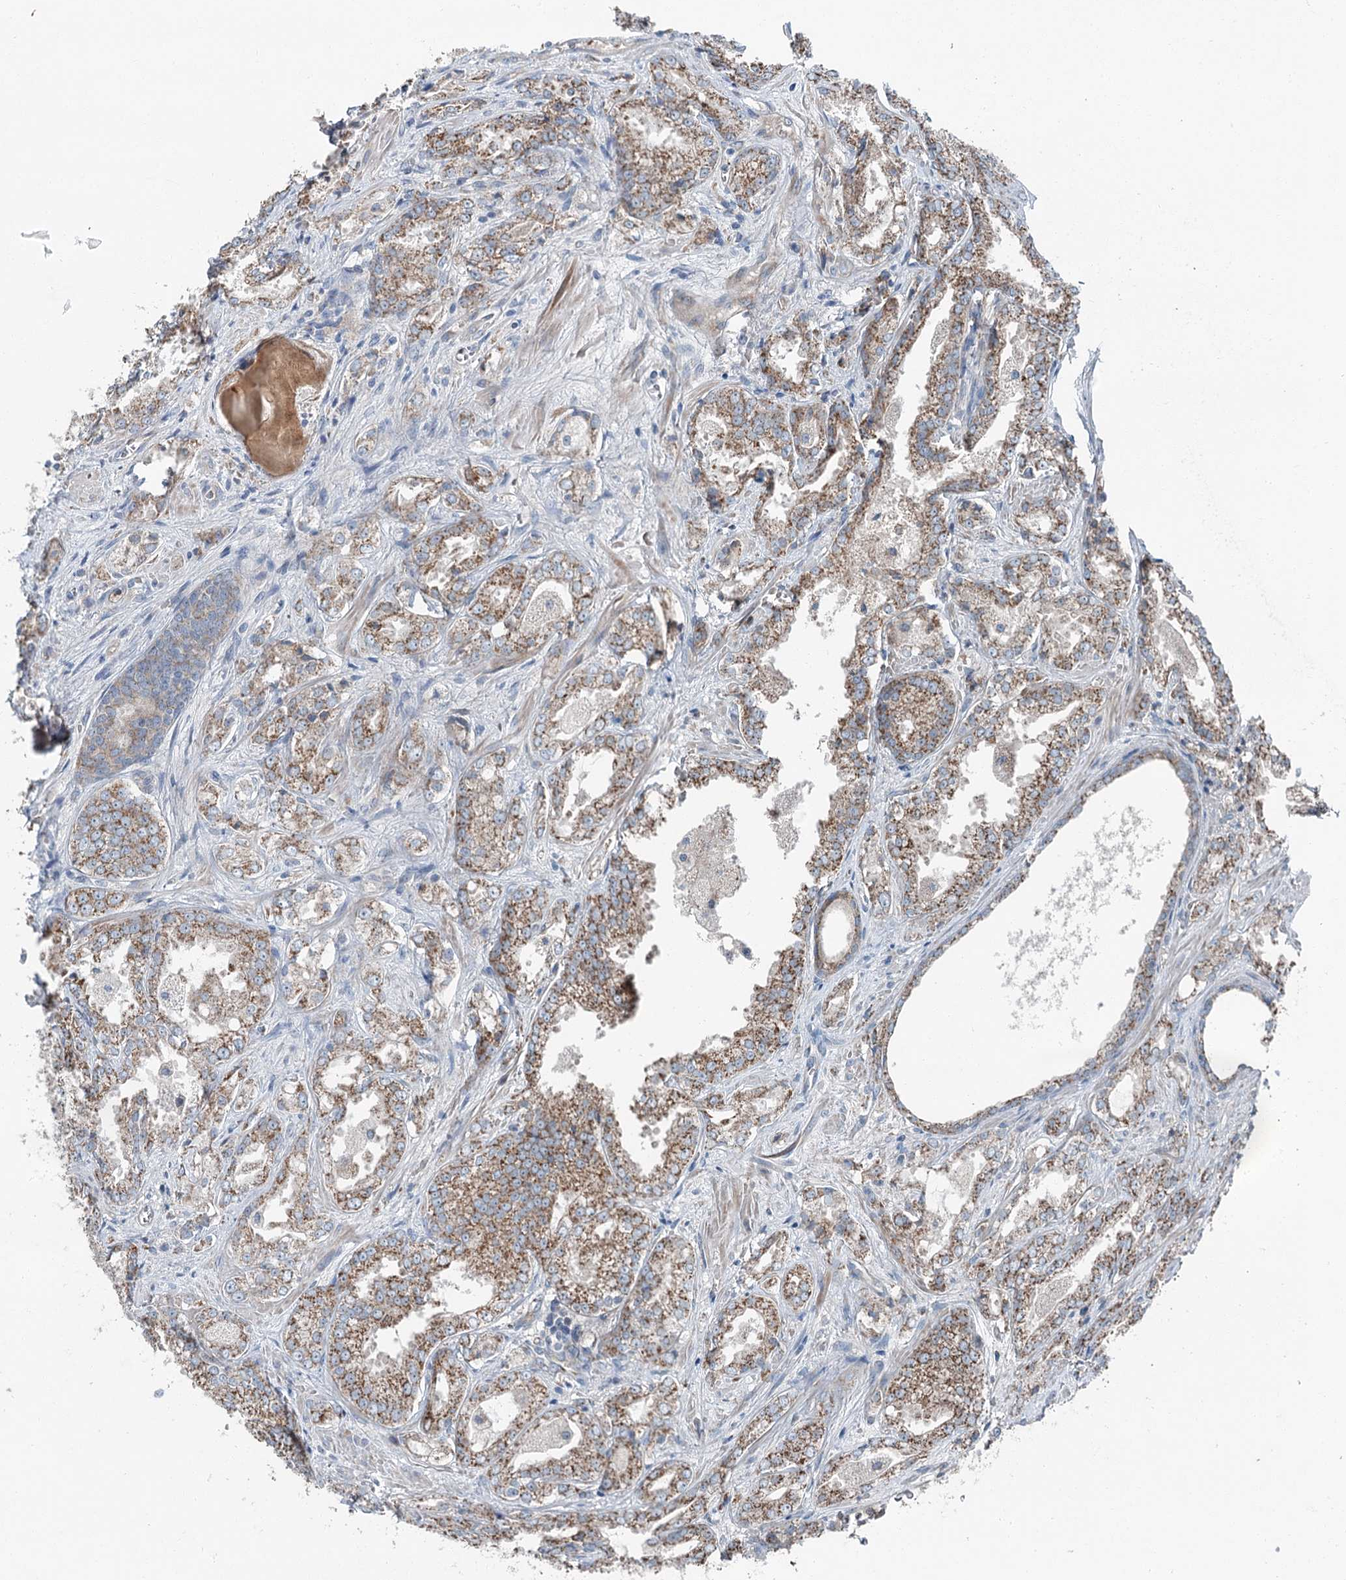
{"staining": {"intensity": "moderate", "quantity": ">75%", "location": "cytoplasmic/membranous"}, "tissue": "prostate cancer", "cell_type": "Tumor cells", "image_type": "cancer", "snomed": [{"axis": "morphology", "description": "Adenocarcinoma, Low grade"}, {"axis": "topography", "description": "Prostate"}], "caption": "A histopathology image of human prostate cancer (low-grade adenocarcinoma) stained for a protein displays moderate cytoplasmic/membranous brown staining in tumor cells. (brown staining indicates protein expression, while blue staining denotes nuclei).", "gene": "CHCHD5", "patient": {"sex": "male", "age": 47}}